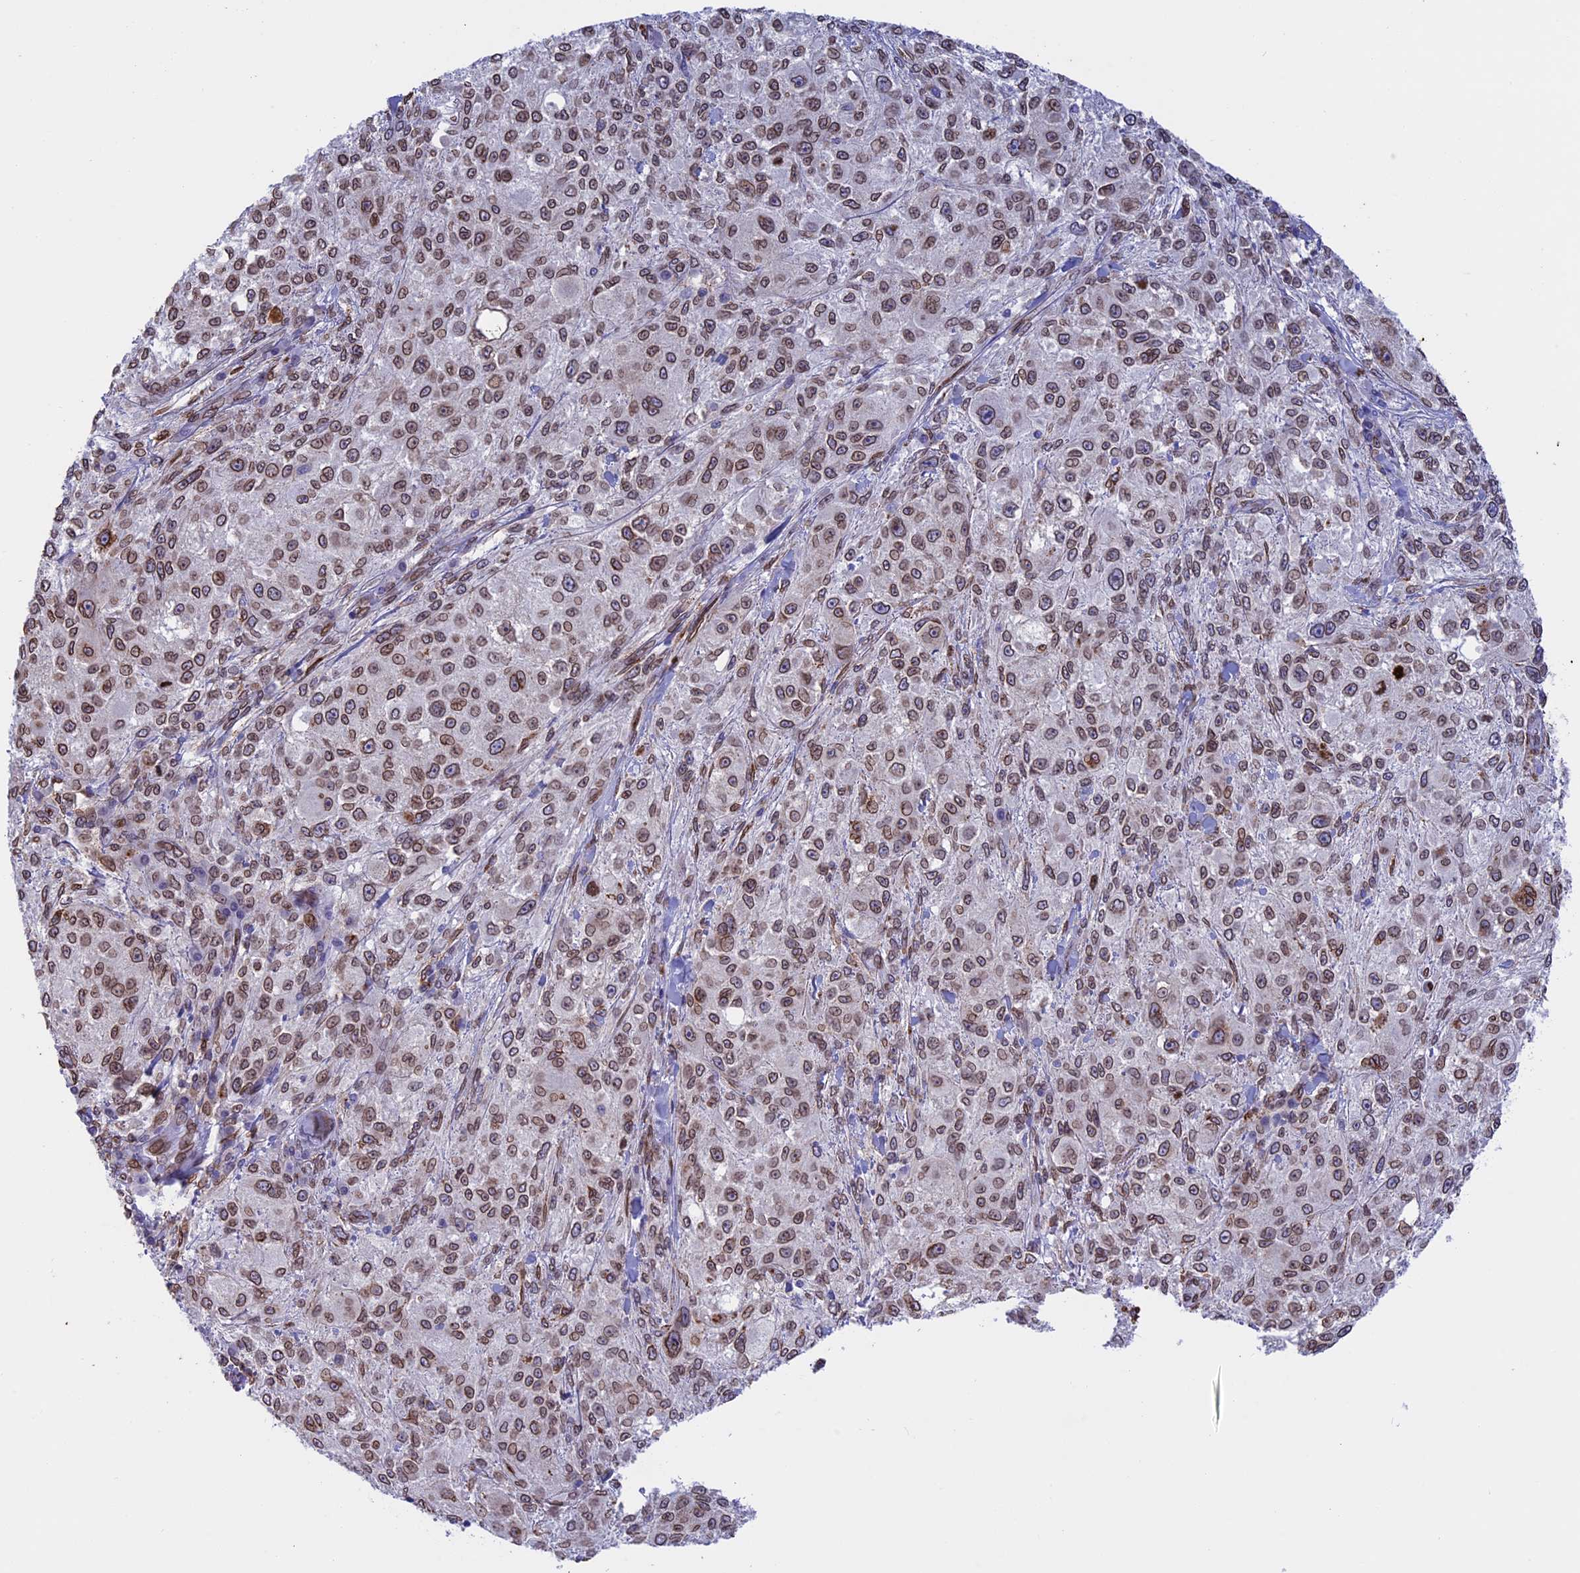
{"staining": {"intensity": "moderate", "quantity": ">75%", "location": "cytoplasmic/membranous,nuclear"}, "tissue": "melanoma", "cell_type": "Tumor cells", "image_type": "cancer", "snomed": [{"axis": "morphology", "description": "Necrosis, NOS"}, {"axis": "morphology", "description": "Malignant melanoma, NOS"}, {"axis": "topography", "description": "Skin"}], "caption": "Human malignant melanoma stained for a protein (brown) demonstrates moderate cytoplasmic/membranous and nuclear positive staining in approximately >75% of tumor cells.", "gene": "TMPRSS7", "patient": {"sex": "female", "age": 87}}